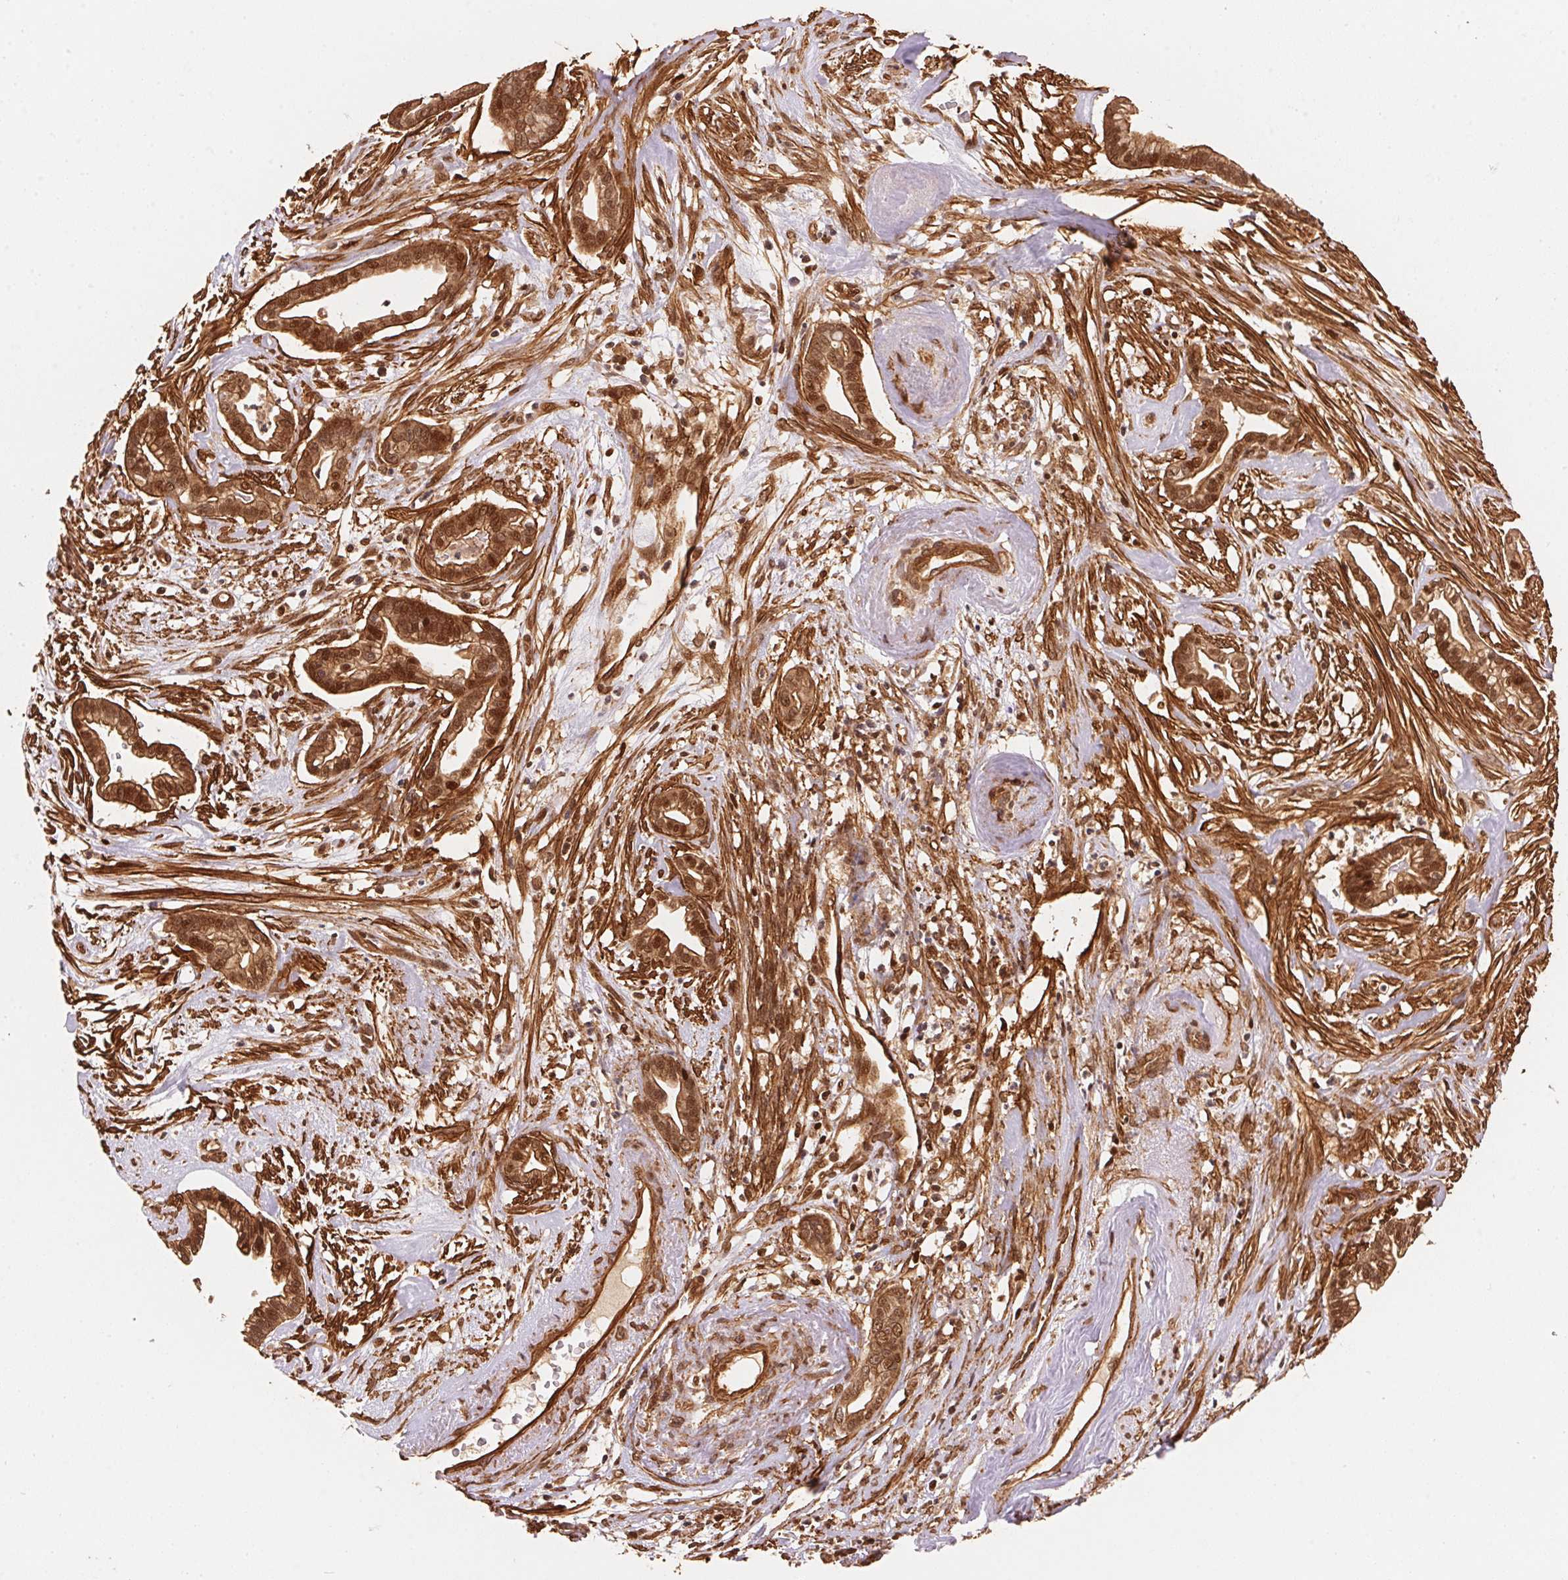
{"staining": {"intensity": "strong", "quantity": ">75%", "location": "cytoplasmic/membranous,nuclear"}, "tissue": "cervical cancer", "cell_type": "Tumor cells", "image_type": "cancer", "snomed": [{"axis": "morphology", "description": "Adenocarcinoma, NOS"}, {"axis": "topography", "description": "Cervix"}], "caption": "Human cervical cancer stained for a protein (brown) displays strong cytoplasmic/membranous and nuclear positive positivity in about >75% of tumor cells.", "gene": "TNIP2", "patient": {"sex": "female", "age": 62}}